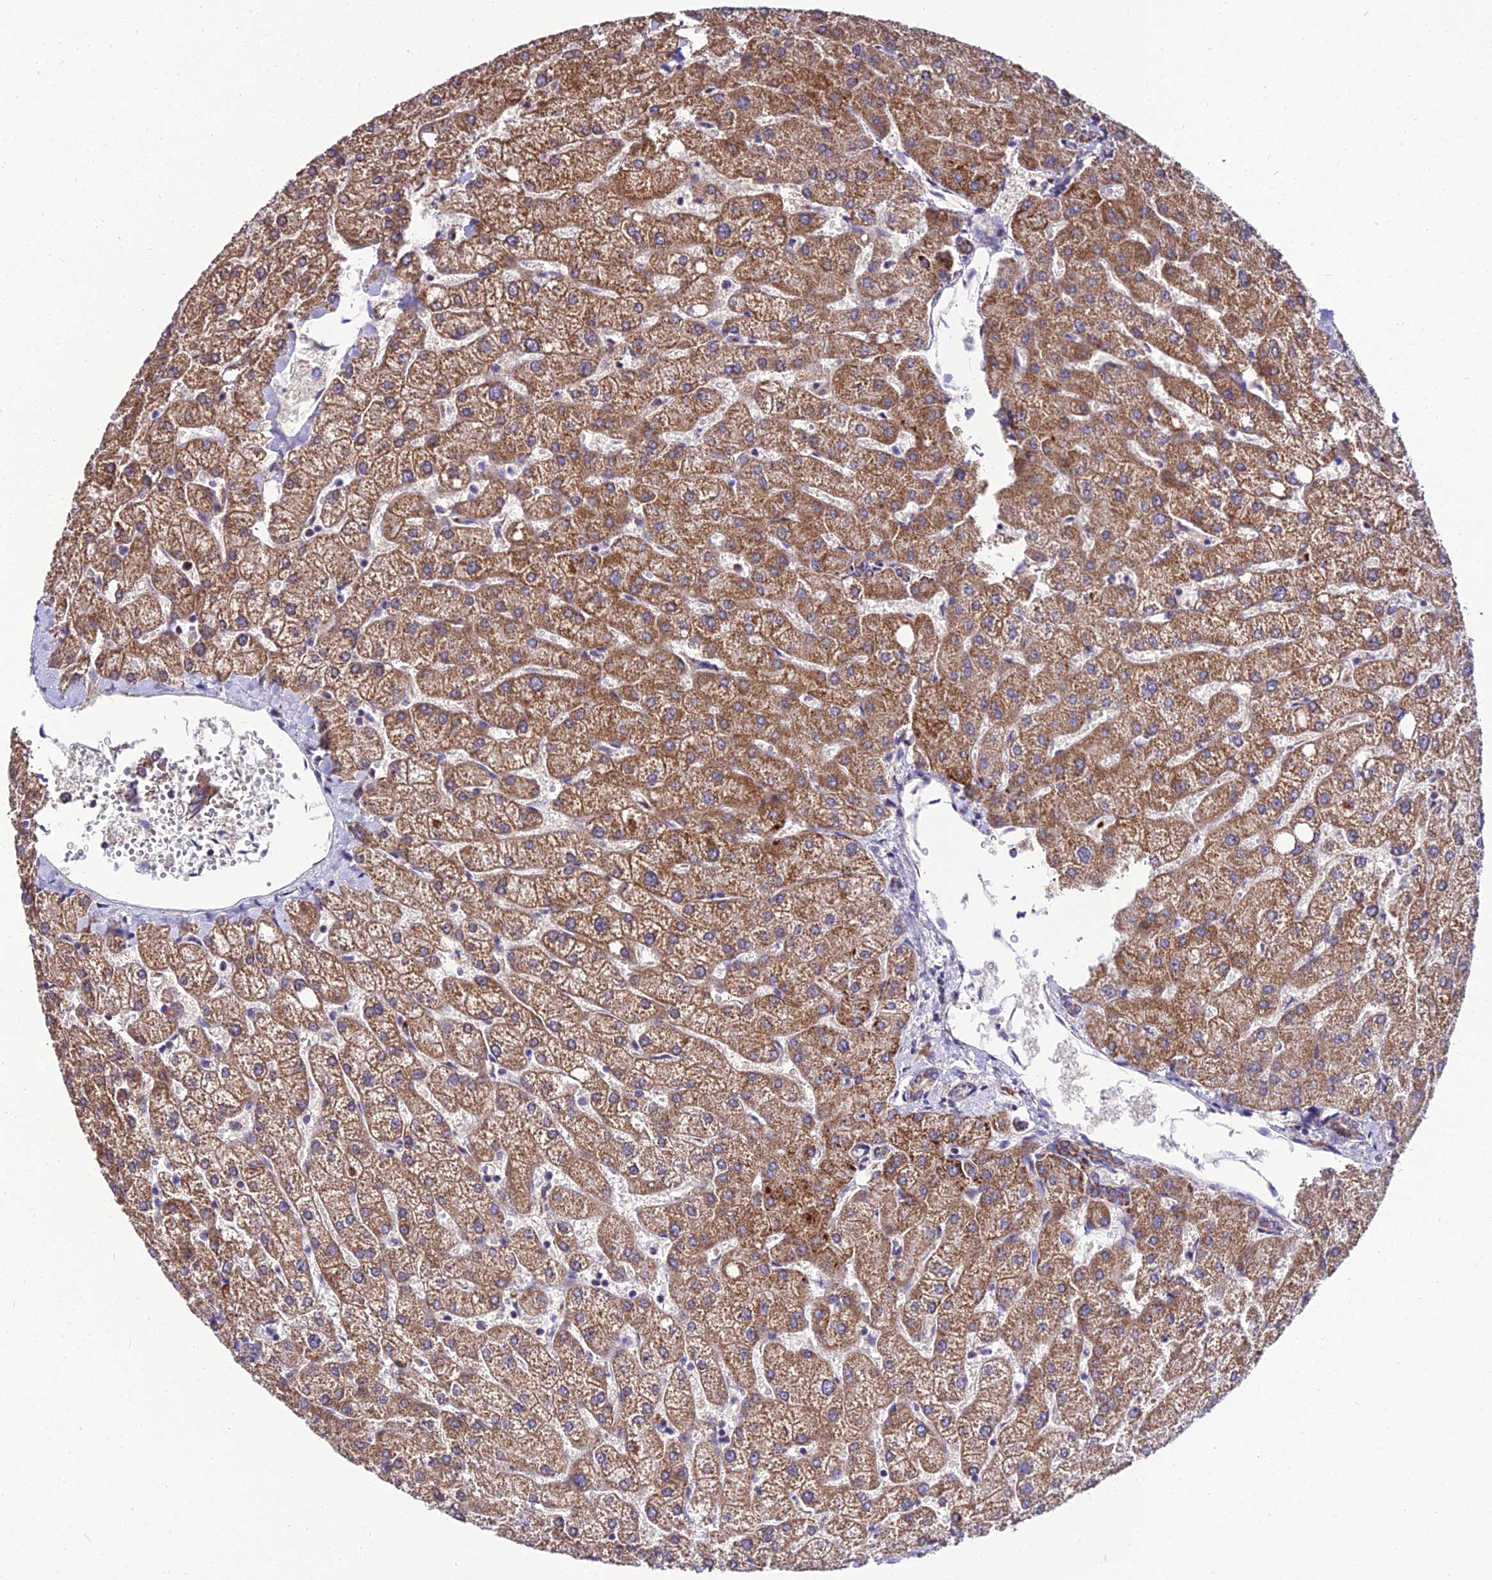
{"staining": {"intensity": "moderate", "quantity": "<25%", "location": "cytoplasmic/membranous"}, "tissue": "liver", "cell_type": "Cholangiocytes", "image_type": "normal", "snomed": [{"axis": "morphology", "description": "Normal tissue, NOS"}, {"axis": "topography", "description": "Liver"}], "caption": "Moderate cytoplasmic/membranous expression is present in about <25% of cholangiocytes in unremarkable liver. The staining is performed using DAB brown chromogen to label protein expression. The nuclei are counter-stained blue using hematoxylin.", "gene": "PSMD2", "patient": {"sex": "female", "age": 54}}